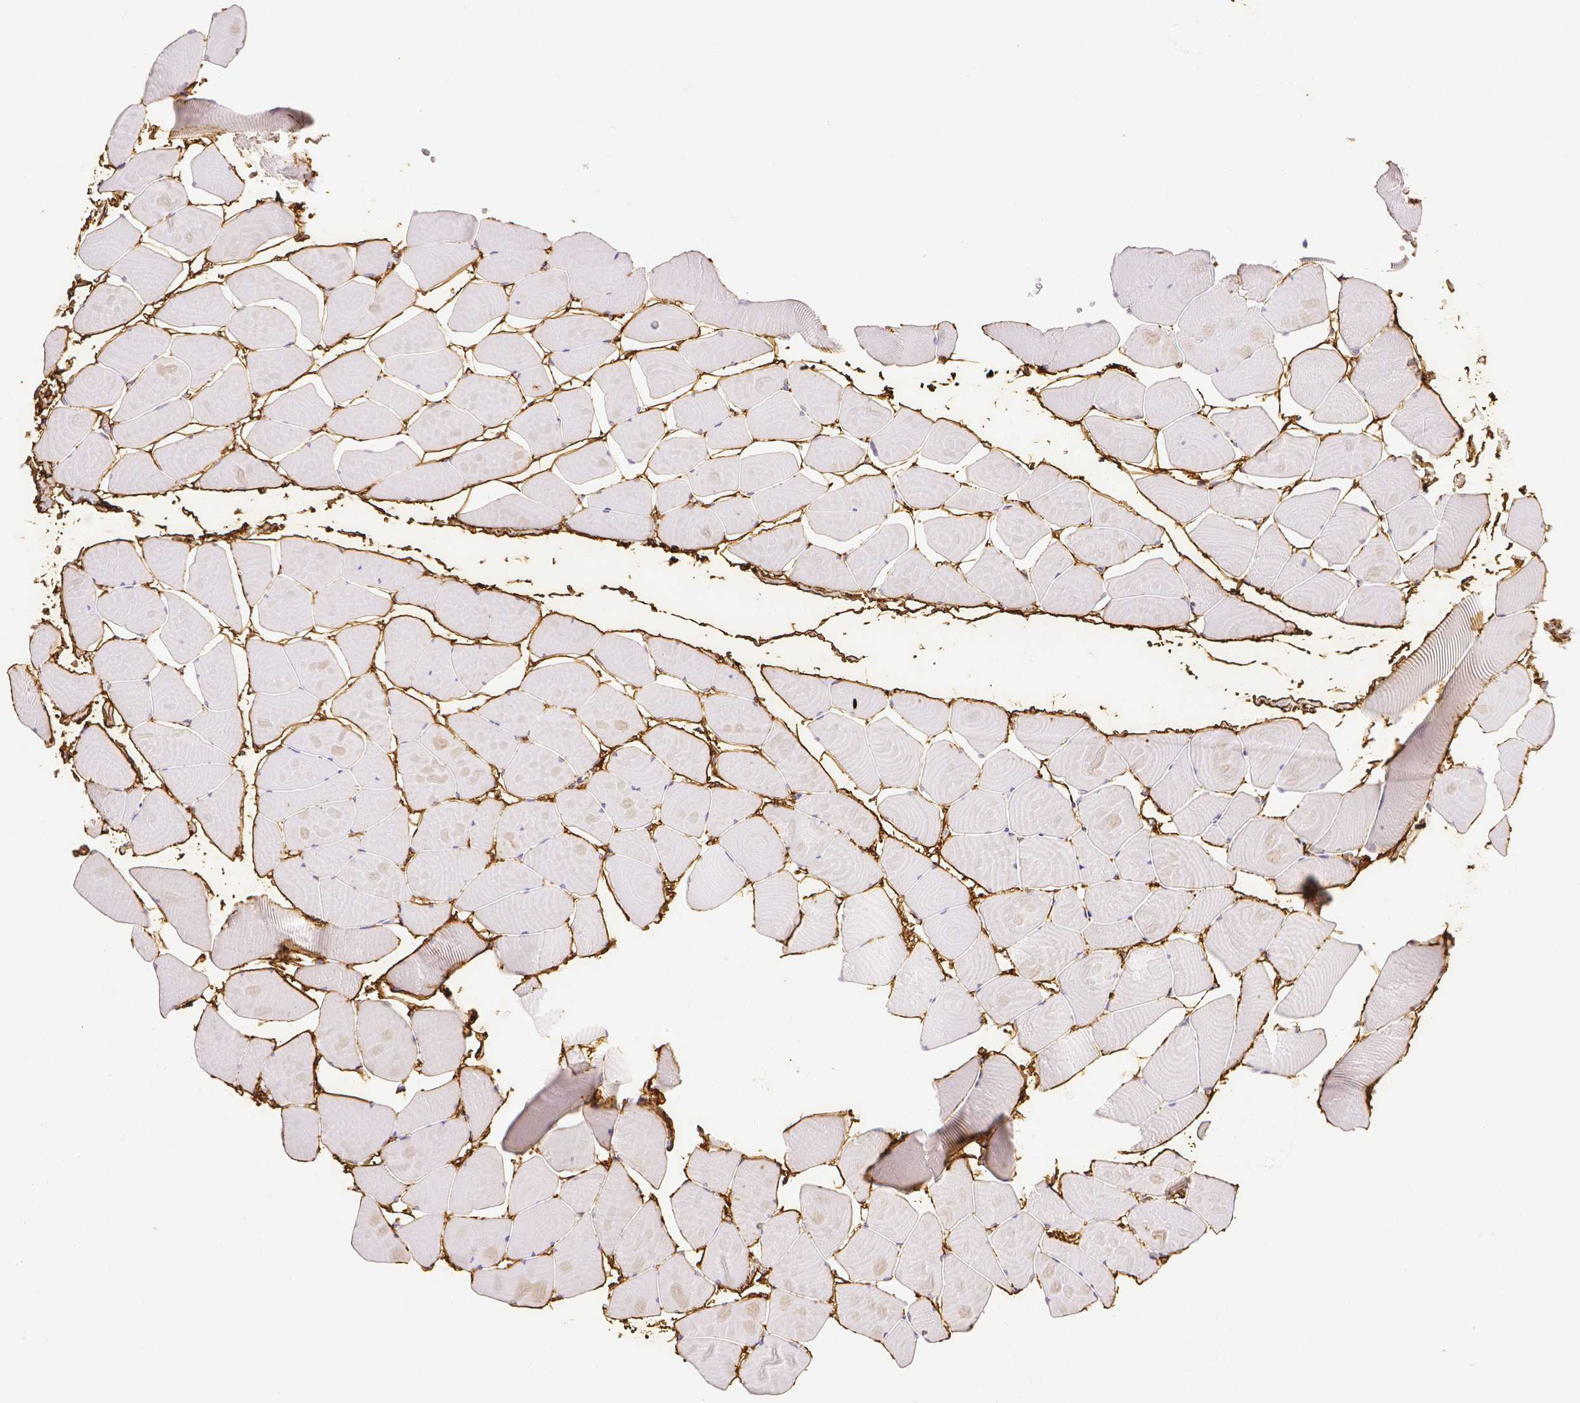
{"staining": {"intensity": "negative", "quantity": "none", "location": "none"}, "tissue": "skeletal muscle", "cell_type": "Myocytes", "image_type": "normal", "snomed": [{"axis": "morphology", "description": "Normal tissue, NOS"}, {"axis": "topography", "description": "Skeletal muscle"}], "caption": "DAB (3,3'-diaminobenzidine) immunohistochemical staining of normal skeletal muscle reveals no significant positivity in myocytes.", "gene": "FBN1", "patient": {"sex": "male", "age": 25}}